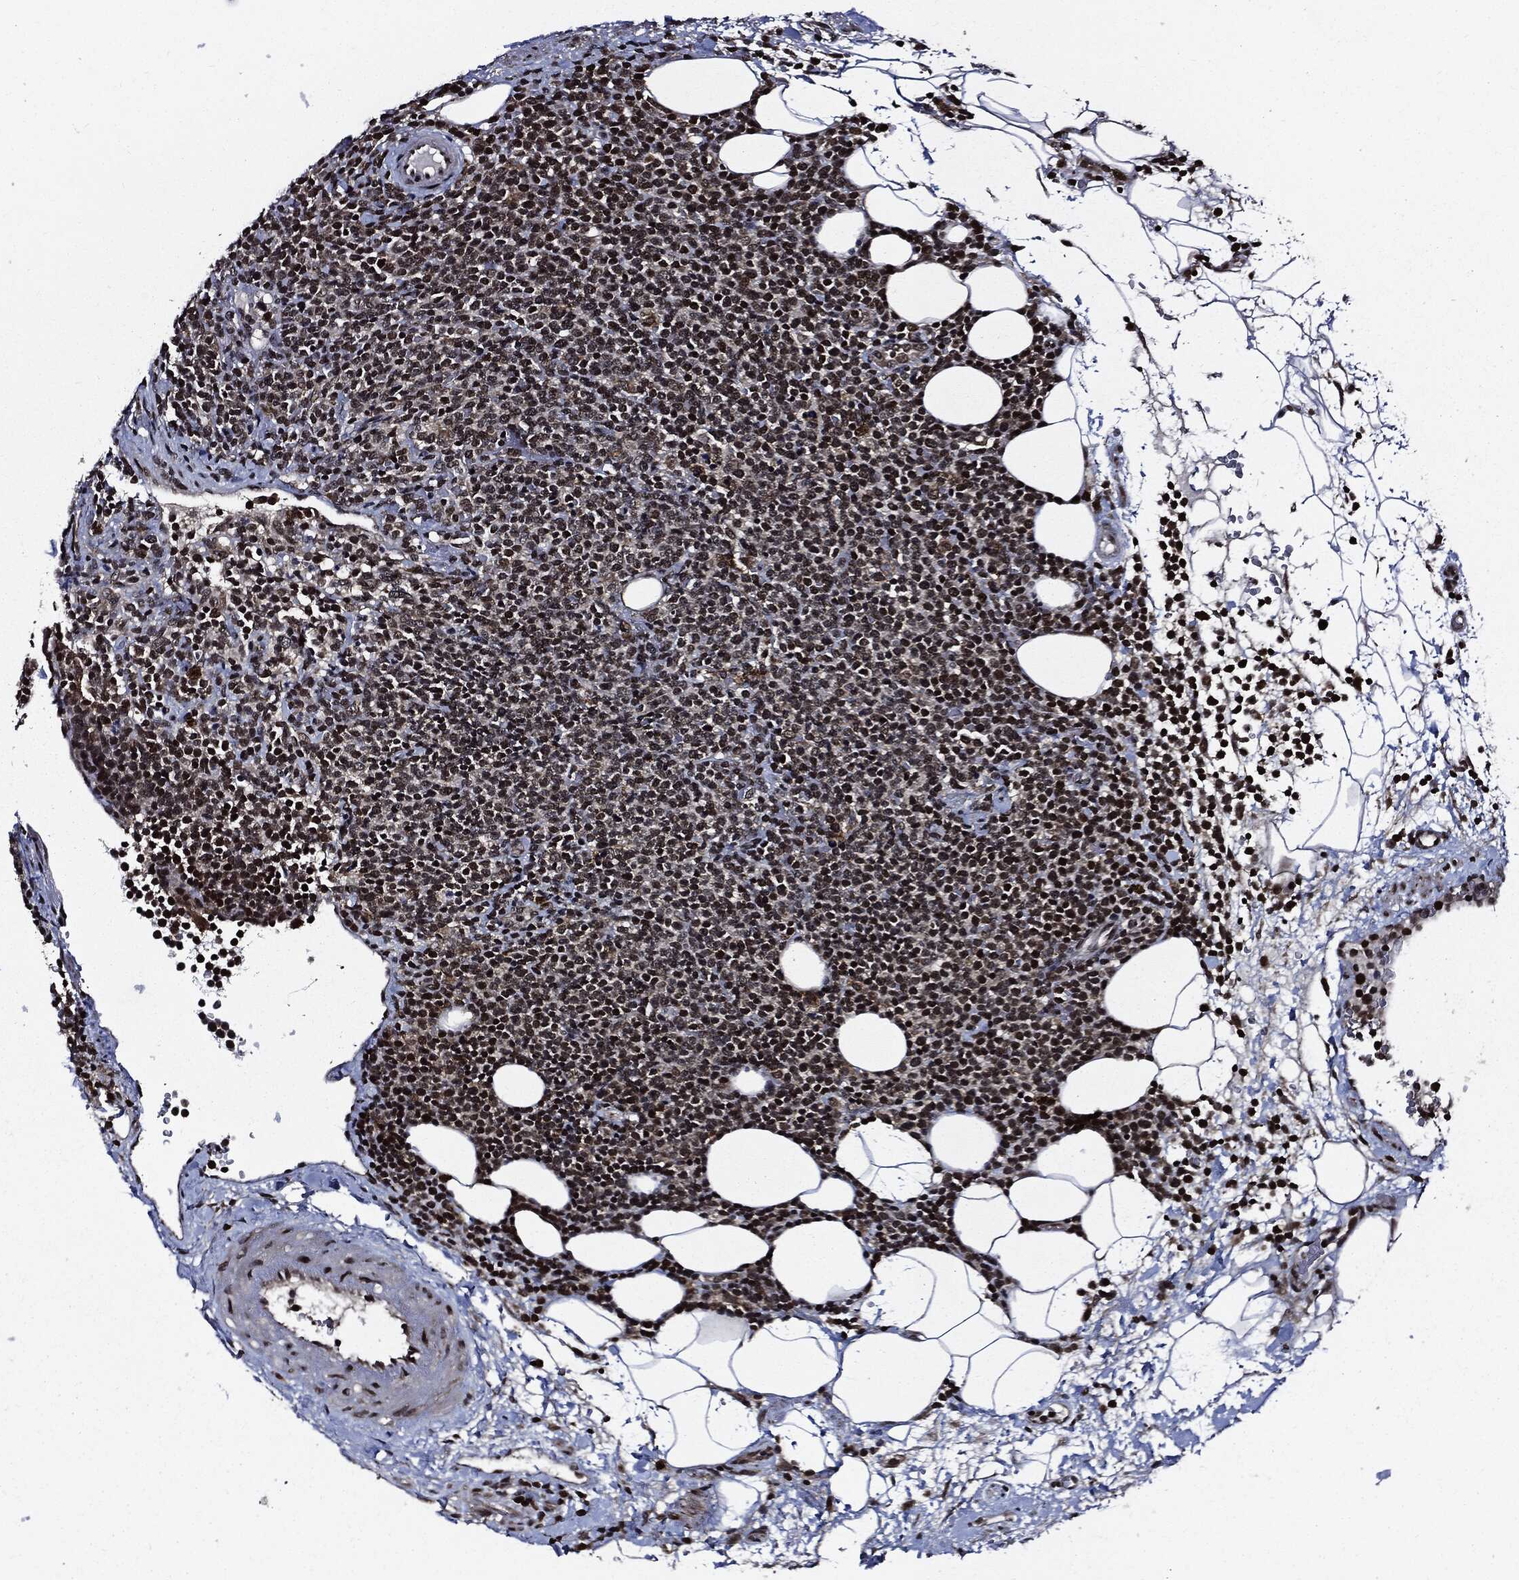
{"staining": {"intensity": "moderate", "quantity": "25%-75%", "location": "cytoplasmic/membranous,nuclear"}, "tissue": "lymphoma", "cell_type": "Tumor cells", "image_type": "cancer", "snomed": [{"axis": "morphology", "description": "Malignant lymphoma, non-Hodgkin's type, High grade"}, {"axis": "topography", "description": "Lymph node"}], "caption": "A brown stain highlights moderate cytoplasmic/membranous and nuclear staining of a protein in human high-grade malignant lymphoma, non-Hodgkin's type tumor cells. Nuclei are stained in blue.", "gene": "SUGT1", "patient": {"sex": "male", "age": 61}}